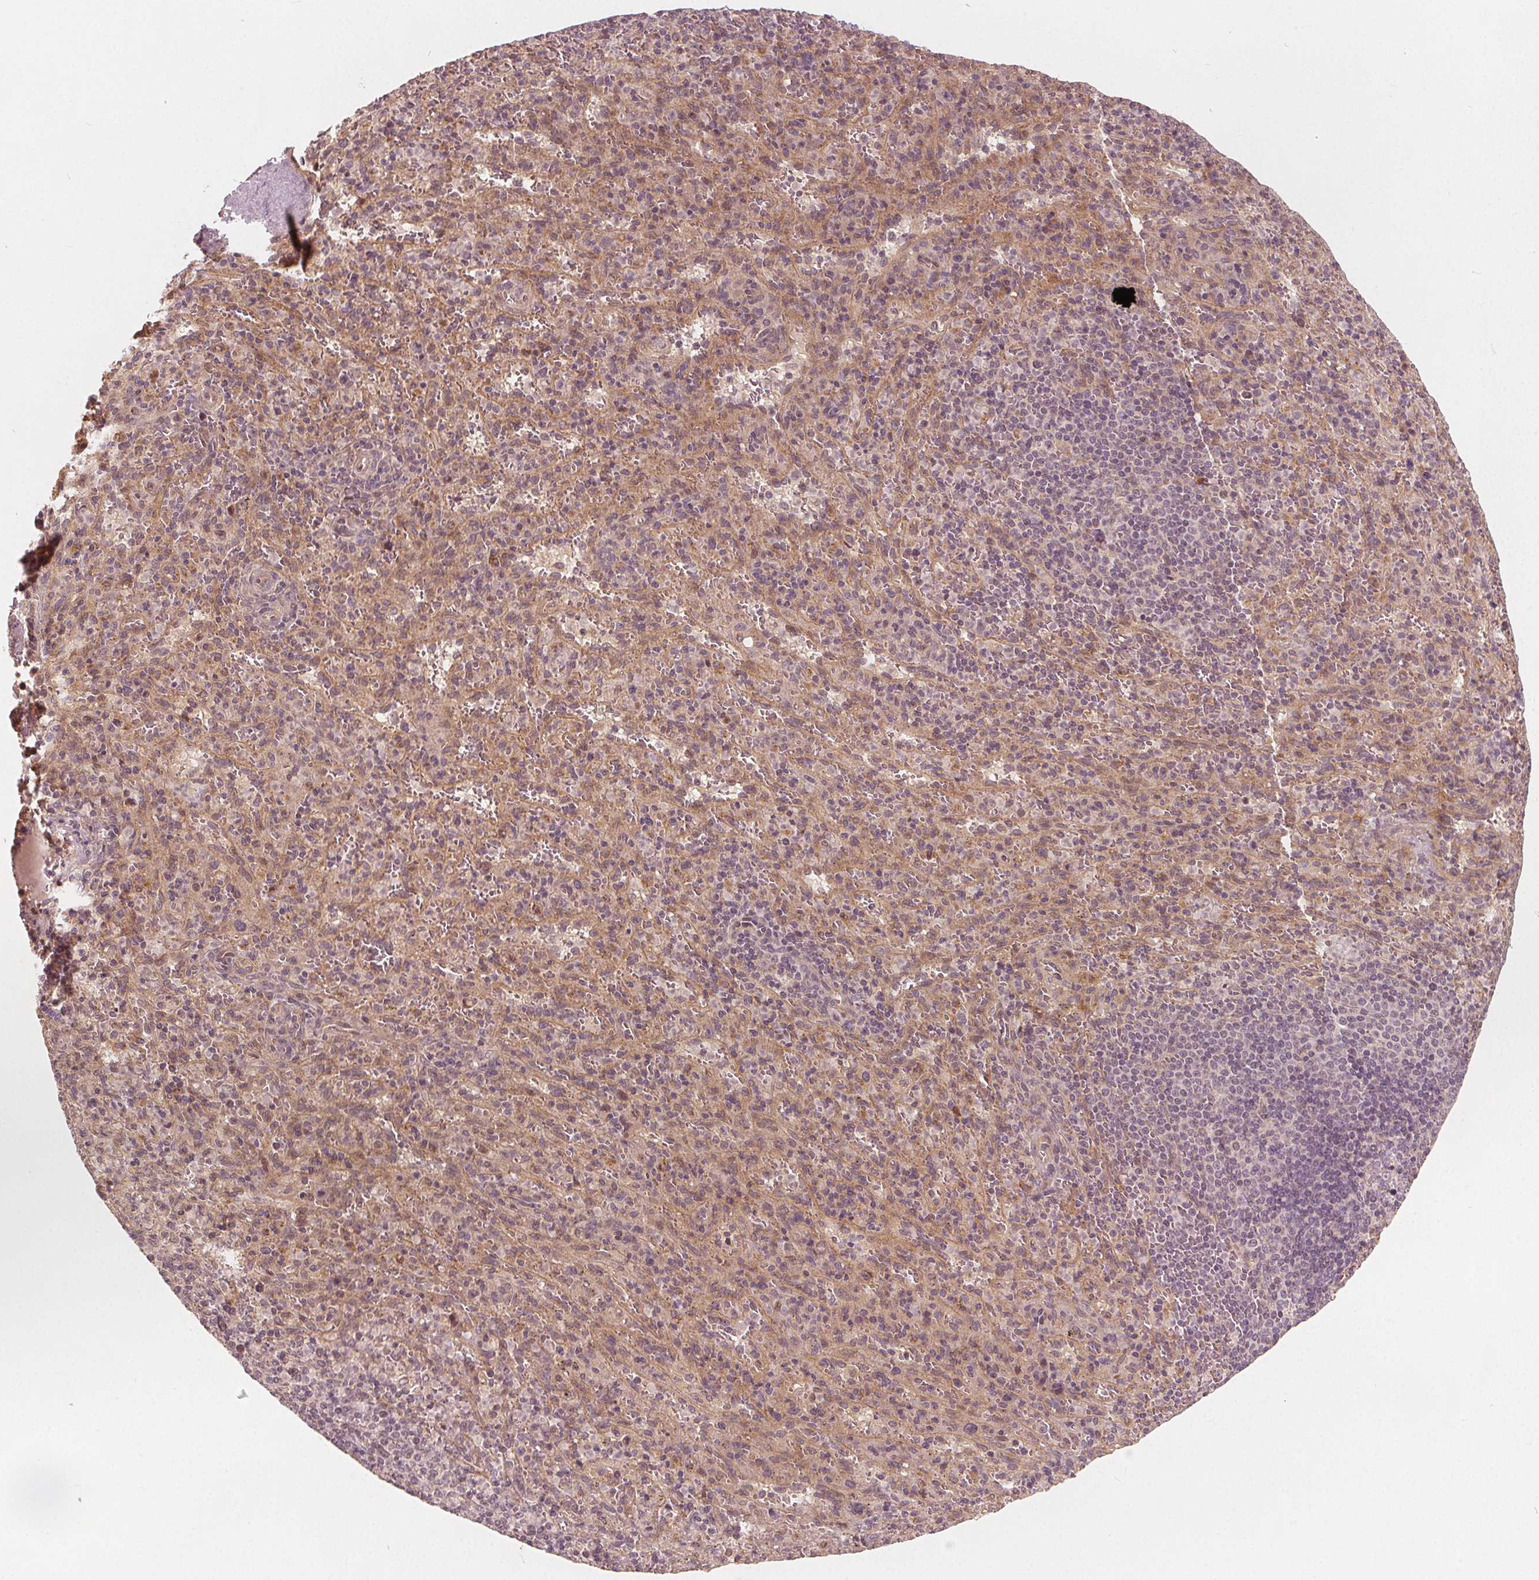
{"staining": {"intensity": "negative", "quantity": "none", "location": "none"}, "tissue": "spleen", "cell_type": "Cells in red pulp", "image_type": "normal", "snomed": [{"axis": "morphology", "description": "Normal tissue, NOS"}, {"axis": "topography", "description": "Spleen"}], "caption": "Immunohistochemistry (IHC) micrograph of benign spleen stained for a protein (brown), which demonstrates no staining in cells in red pulp. (DAB immunohistochemistry (IHC), high magnification).", "gene": "SNX12", "patient": {"sex": "male", "age": 57}}